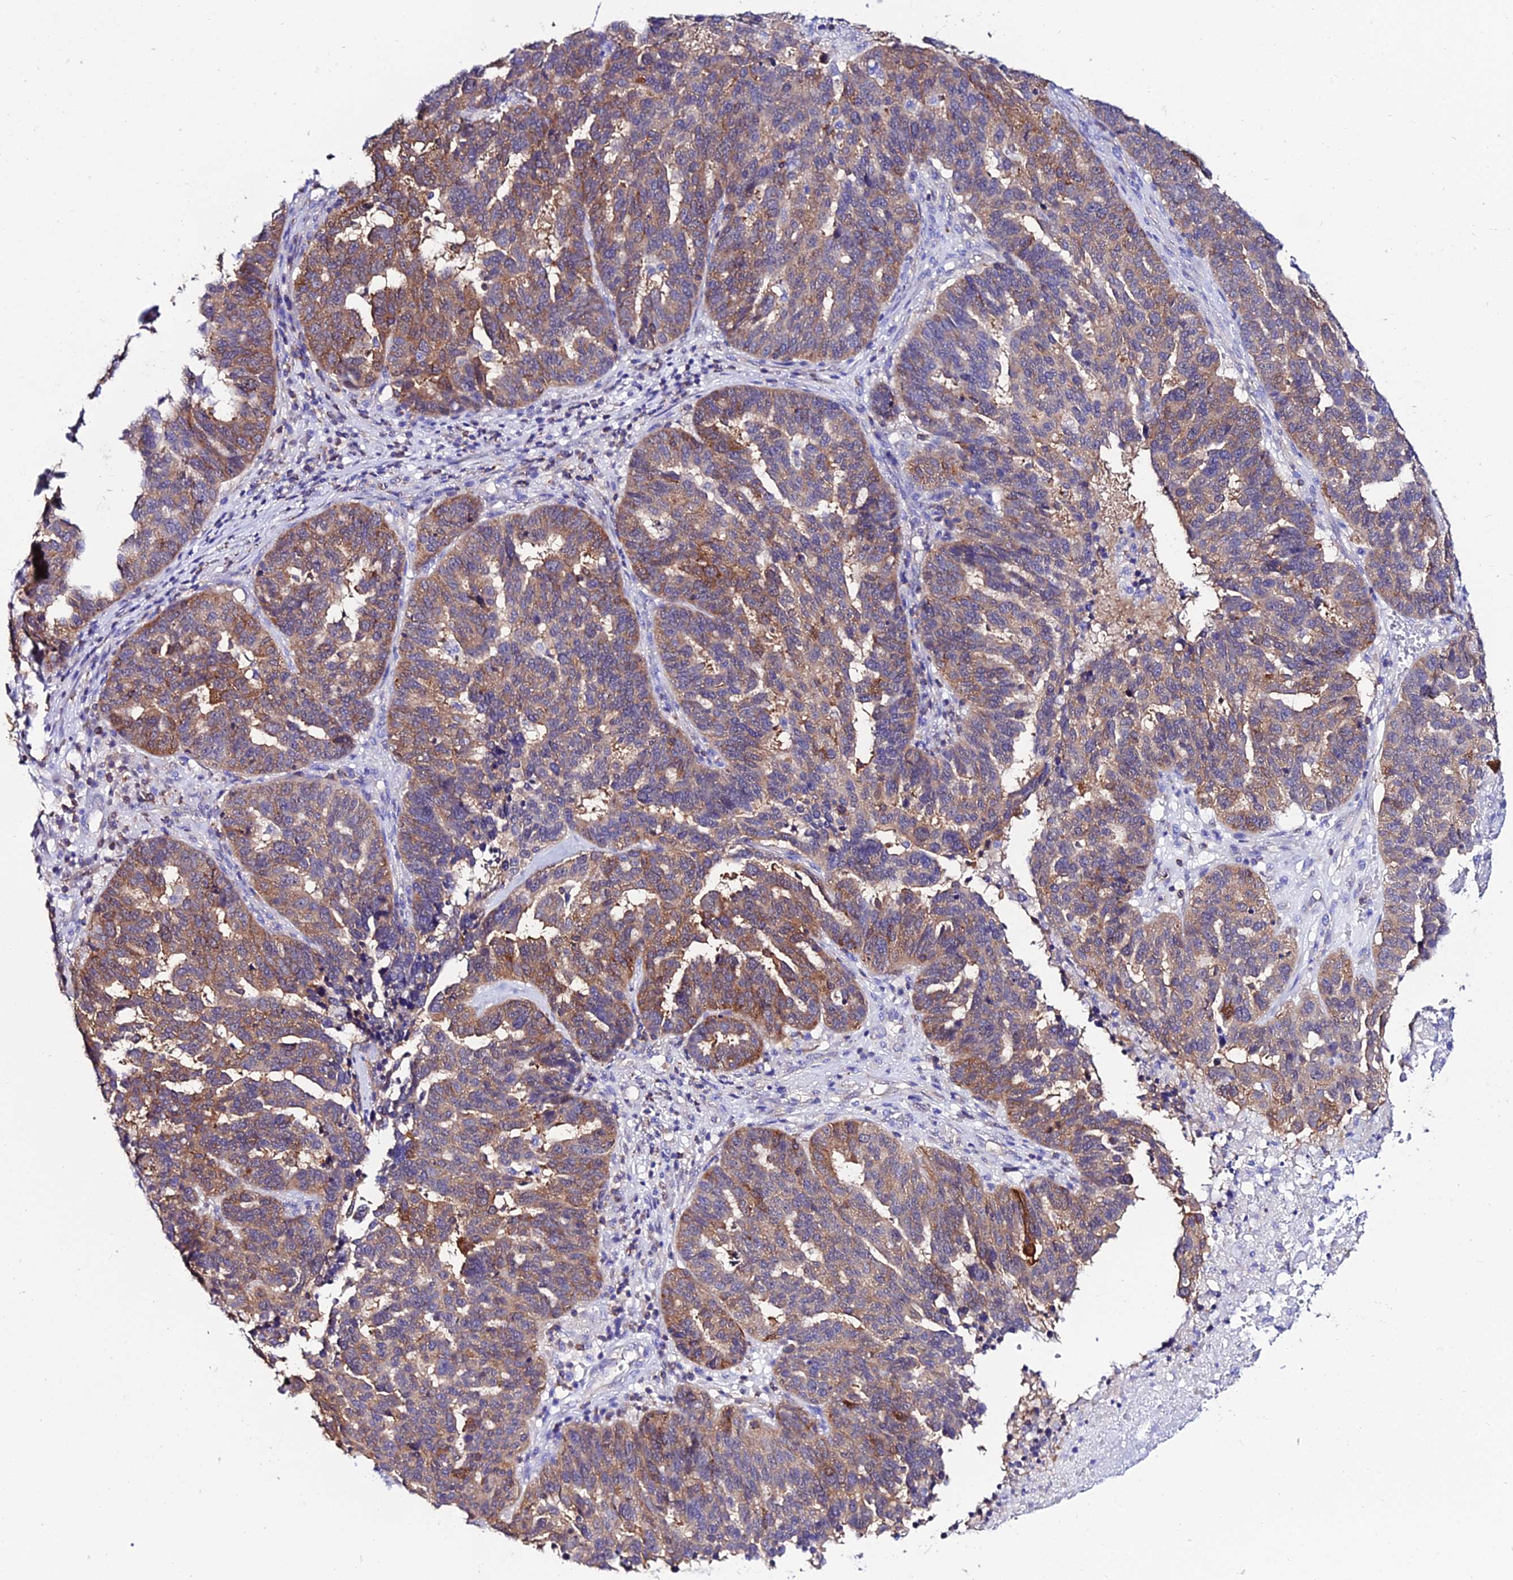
{"staining": {"intensity": "moderate", "quantity": "25%-75%", "location": "cytoplasmic/membranous"}, "tissue": "ovarian cancer", "cell_type": "Tumor cells", "image_type": "cancer", "snomed": [{"axis": "morphology", "description": "Cystadenocarcinoma, serous, NOS"}, {"axis": "topography", "description": "Ovary"}], "caption": "Serous cystadenocarcinoma (ovarian) stained with immunohistochemistry (IHC) demonstrates moderate cytoplasmic/membranous staining in about 25%-75% of tumor cells. The staining was performed using DAB (3,3'-diaminobenzidine) to visualize the protein expression in brown, while the nuclei were stained in blue with hematoxylin (Magnification: 20x).", "gene": "S100A16", "patient": {"sex": "female", "age": 59}}